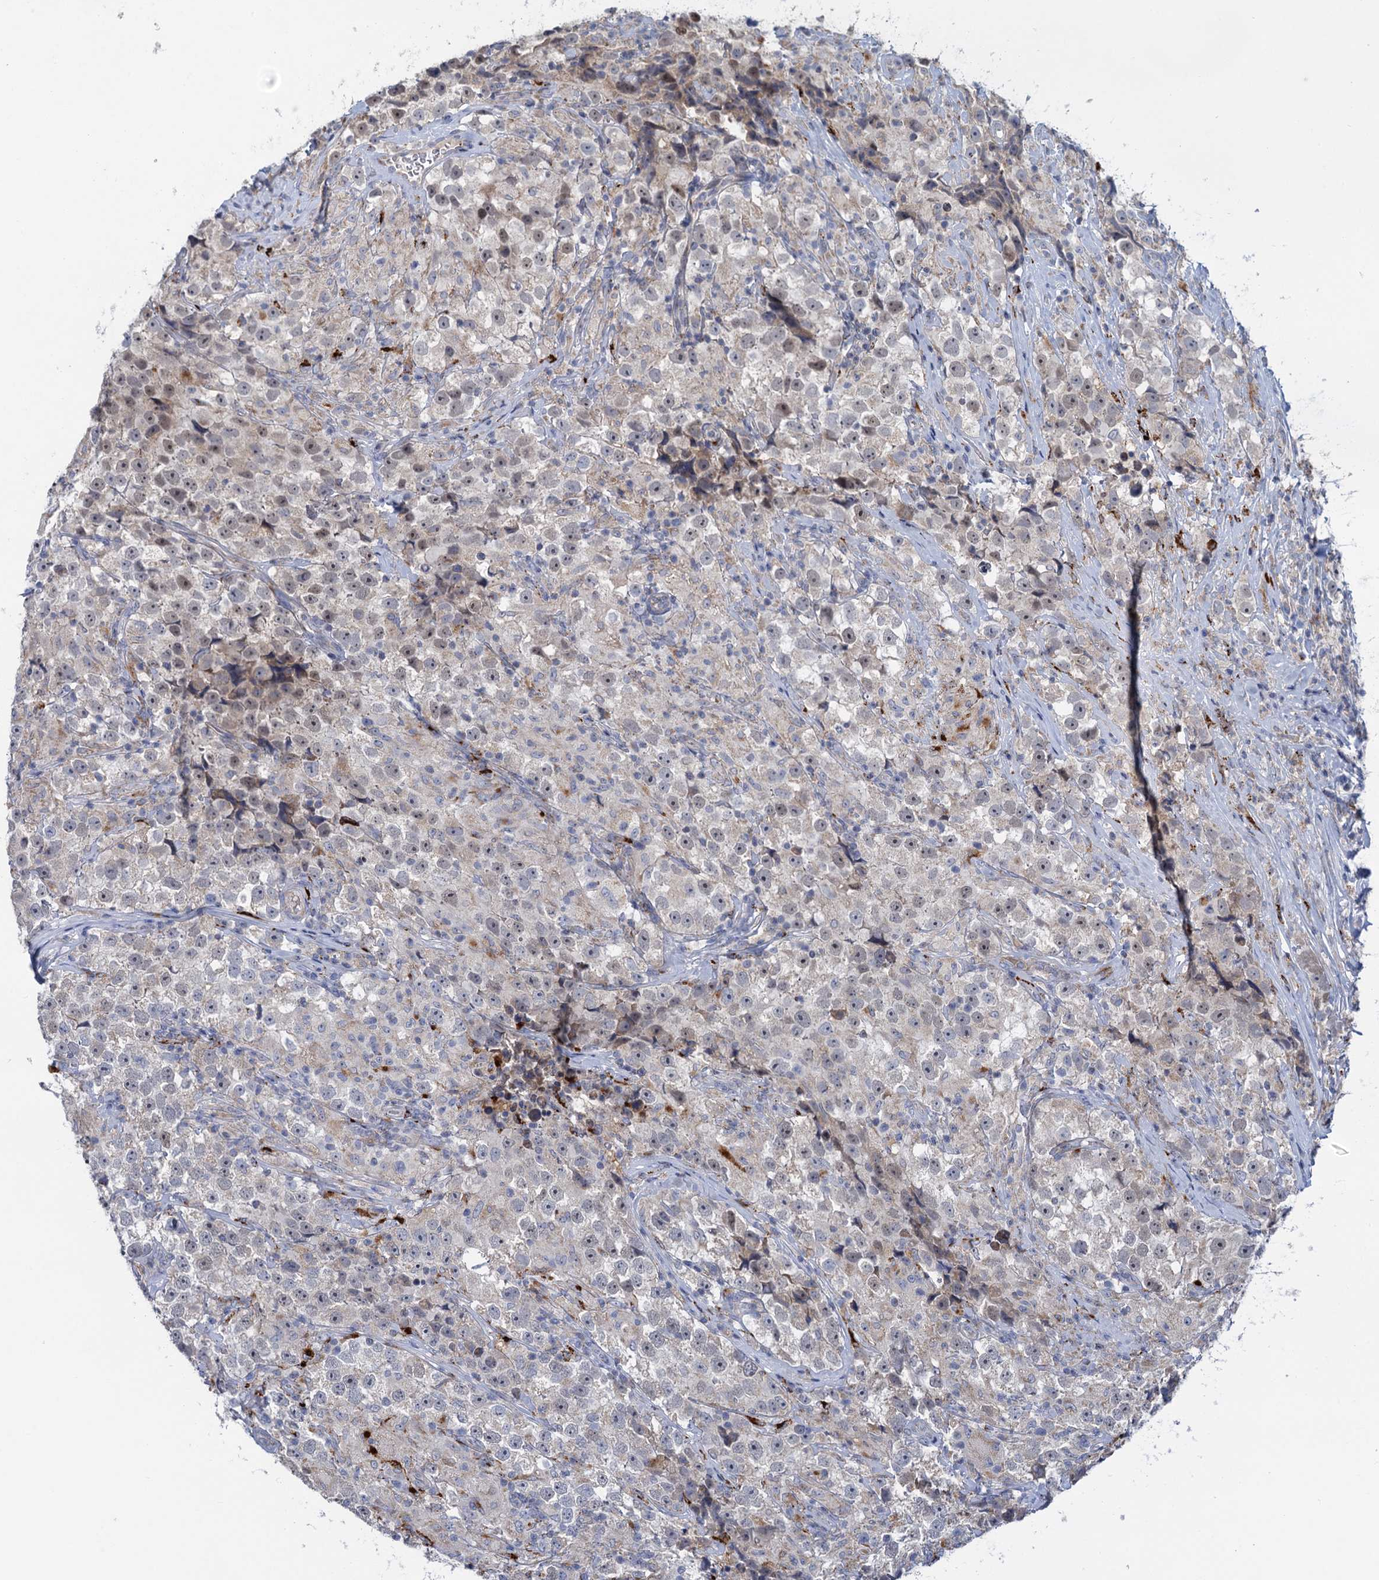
{"staining": {"intensity": "negative", "quantity": "none", "location": "none"}, "tissue": "testis cancer", "cell_type": "Tumor cells", "image_type": "cancer", "snomed": [{"axis": "morphology", "description": "Seminoma, NOS"}, {"axis": "topography", "description": "Testis"}], "caption": "Tumor cells show no significant positivity in testis cancer (seminoma).", "gene": "ANKS3", "patient": {"sex": "male", "age": 46}}